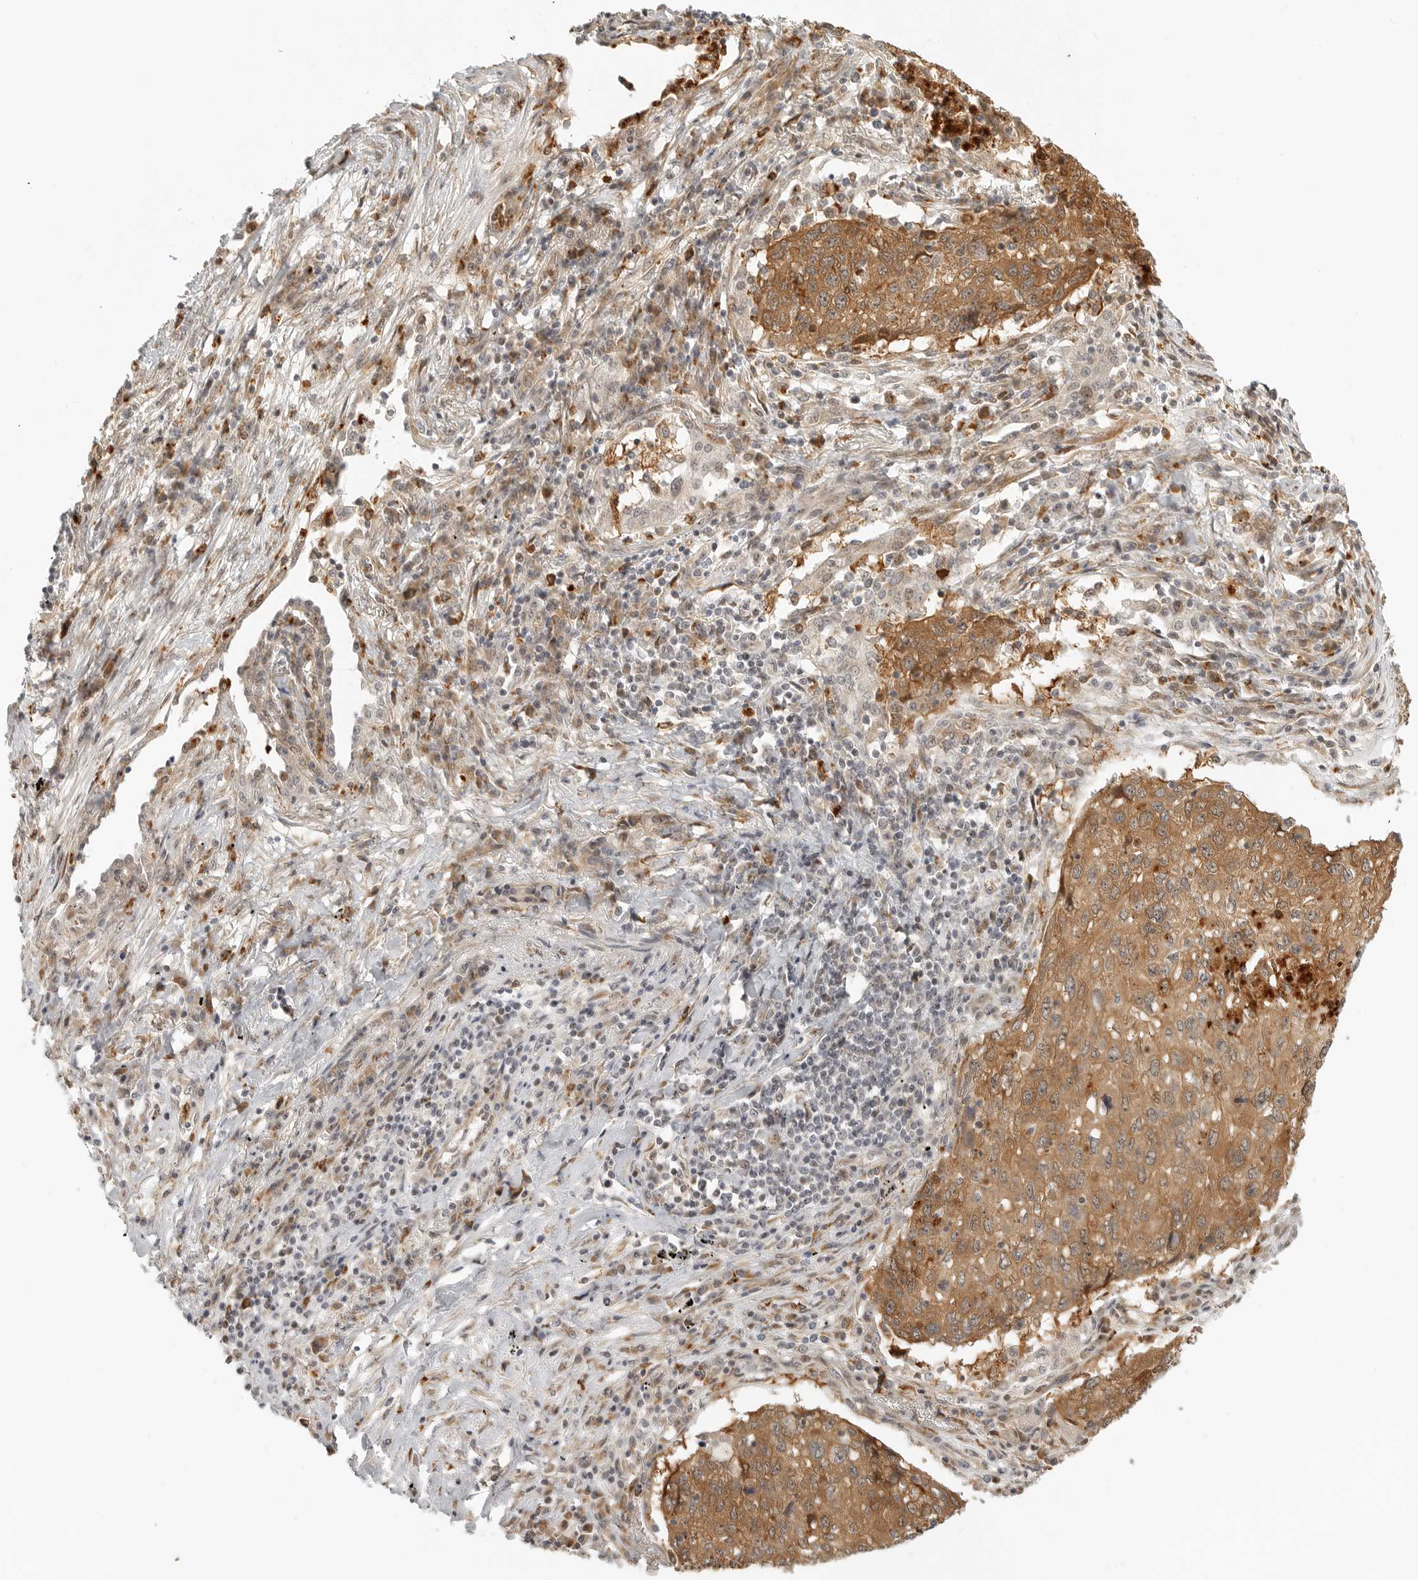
{"staining": {"intensity": "moderate", "quantity": ">75%", "location": "cytoplasmic/membranous"}, "tissue": "lung cancer", "cell_type": "Tumor cells", "image_type": "cancer", "snomed": [{"axis": "morphology", "description": "Squamous cell carcinoma, NOS"}, {"axis": "topography", "description": "Lung"}], "caption": "Moderate cytoplasmic/membranous protein staining is identified in approximately >75% of tumor cells in lung cancer.", "gene": "DSCC1", "patient": {"sex": "female", "age": 63}}